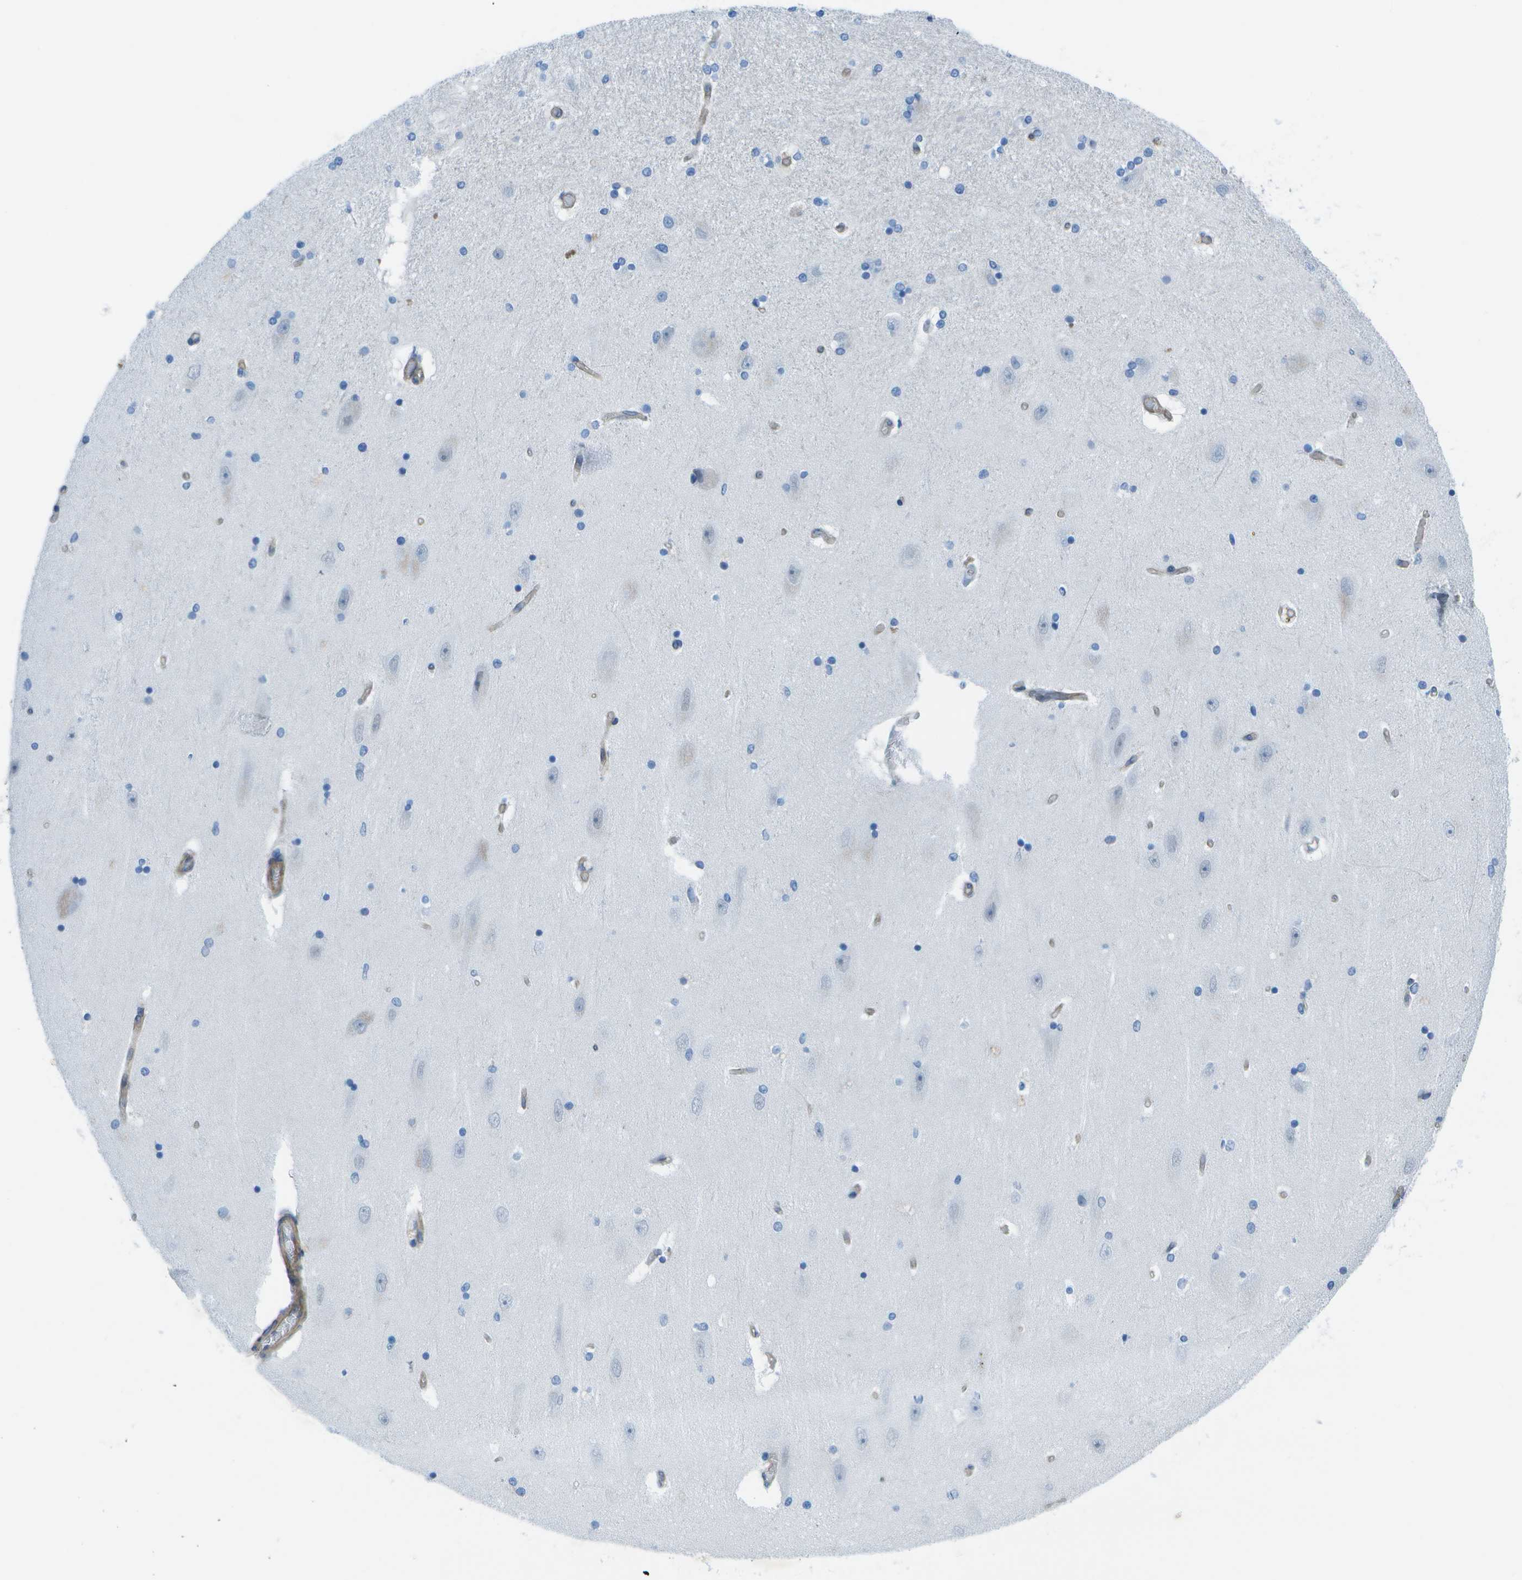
{"staining": {"intensity": "negative", "quantity": "none", "location": "none"}, "tissue": "hippocampus", "cell_type": "Glial cells", "image_type": "normal", "snomed": [{"axis": "morphology", "description": "Normal tissue, NOS"}, {"axis": "topography", "description": "Hippocampus"}], "caption": "Protein analysis of unremarkable hippocampus shows no significant expression in glial cells. (Brightfield microscopy of DAB (3,3'-diaminobenzidine) IHC at high magnification).", "gene": "SORBS3", "patient": {"sex": "female", "age": 54}}